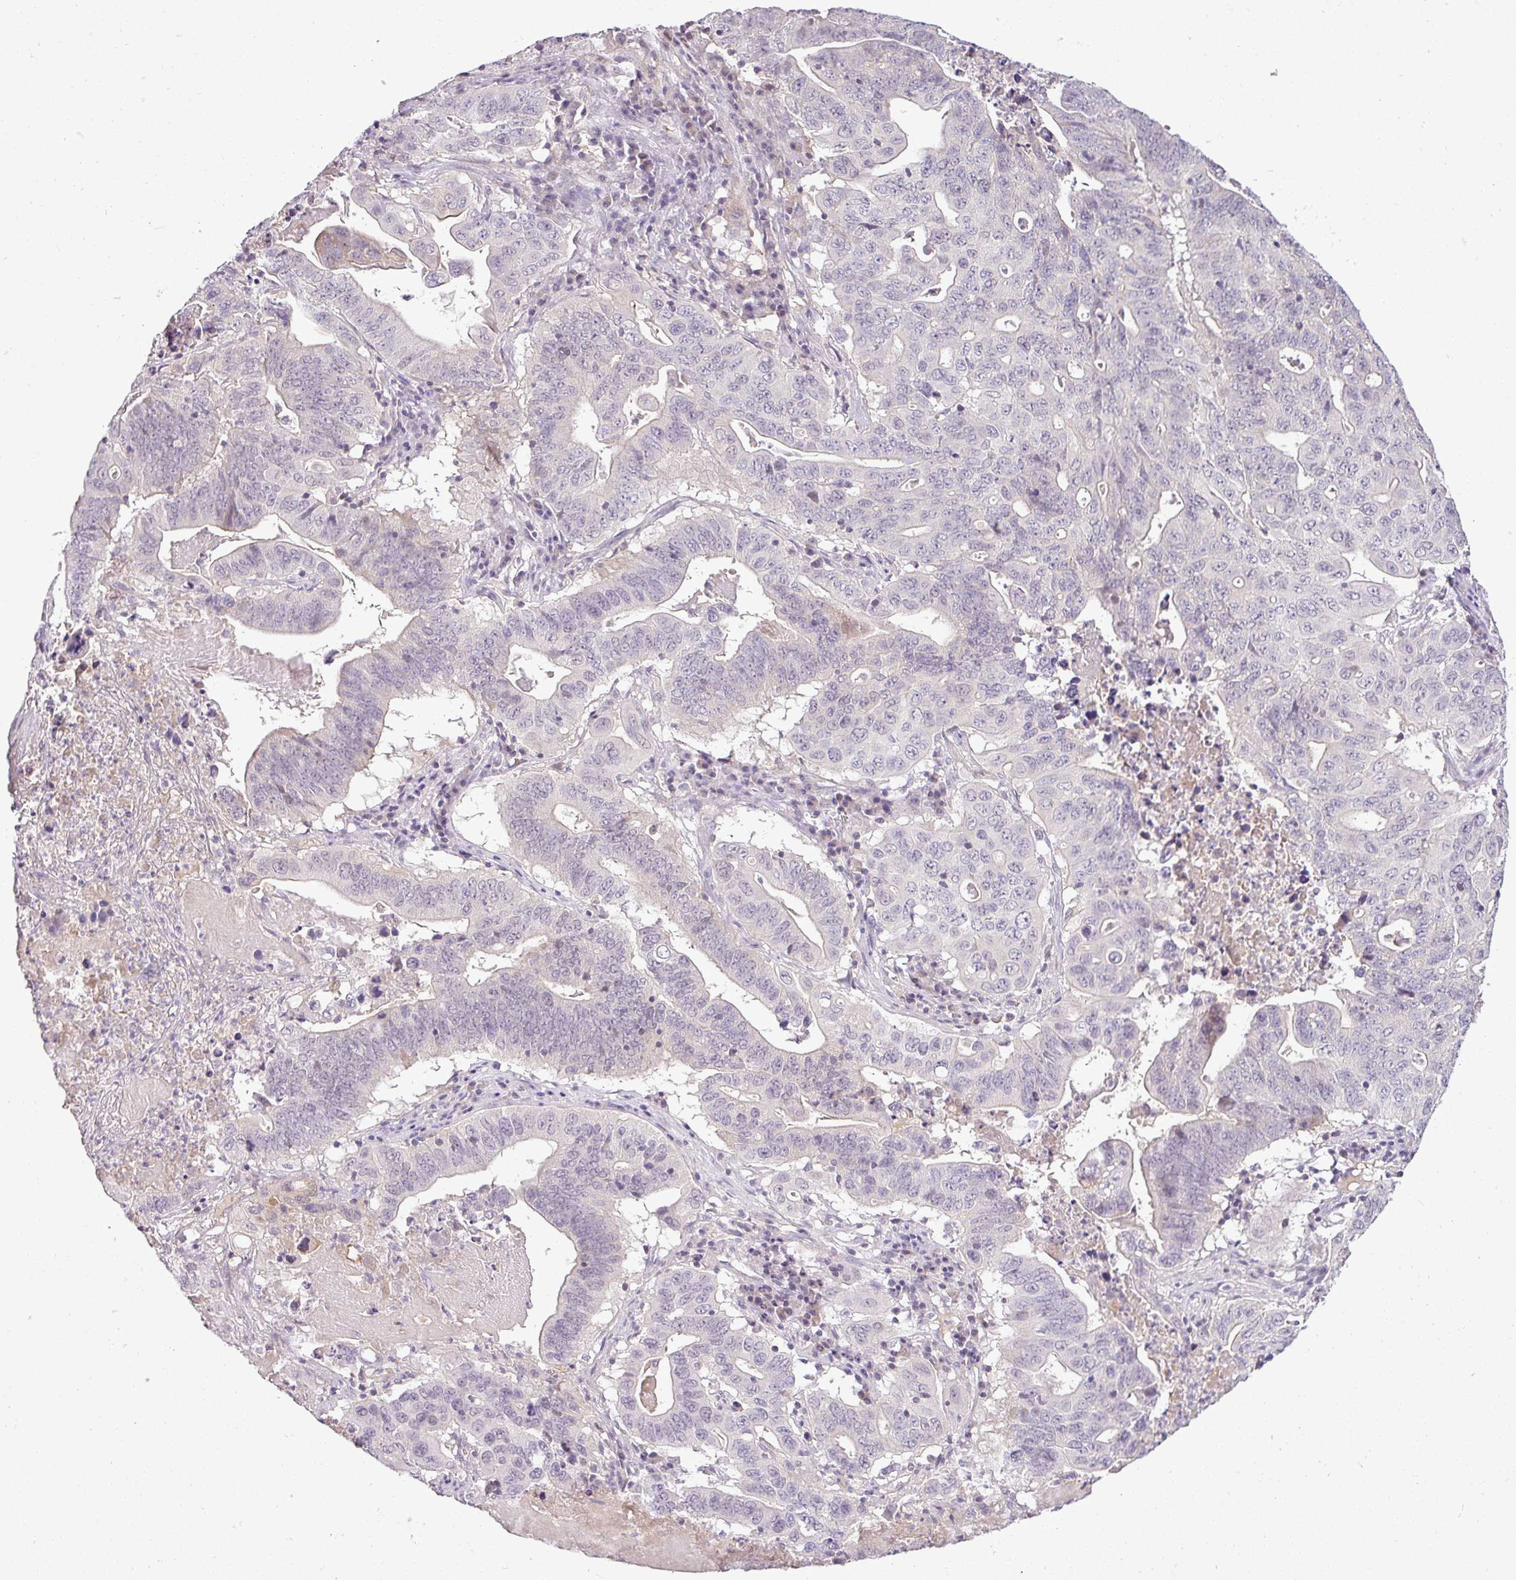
{"staining": {"intensity": "negative", "quantity": "none", "location": "none"}, "tissue": "lung cancer", "cell_type": "Tumor cells", "image_type": "cancer", "snomed": [{"axis": "morphology", "description": "Adenocarcinoma, NOS"}, {"axis": "topography", "description": "Lung"}], "caption": "Immunohistochemistry of human lung cancer (adenocarcinoma) demonstrates no positivity in tumor cells.", "gene": "APOM", "patient": {"sex": "female", "age": 60}}